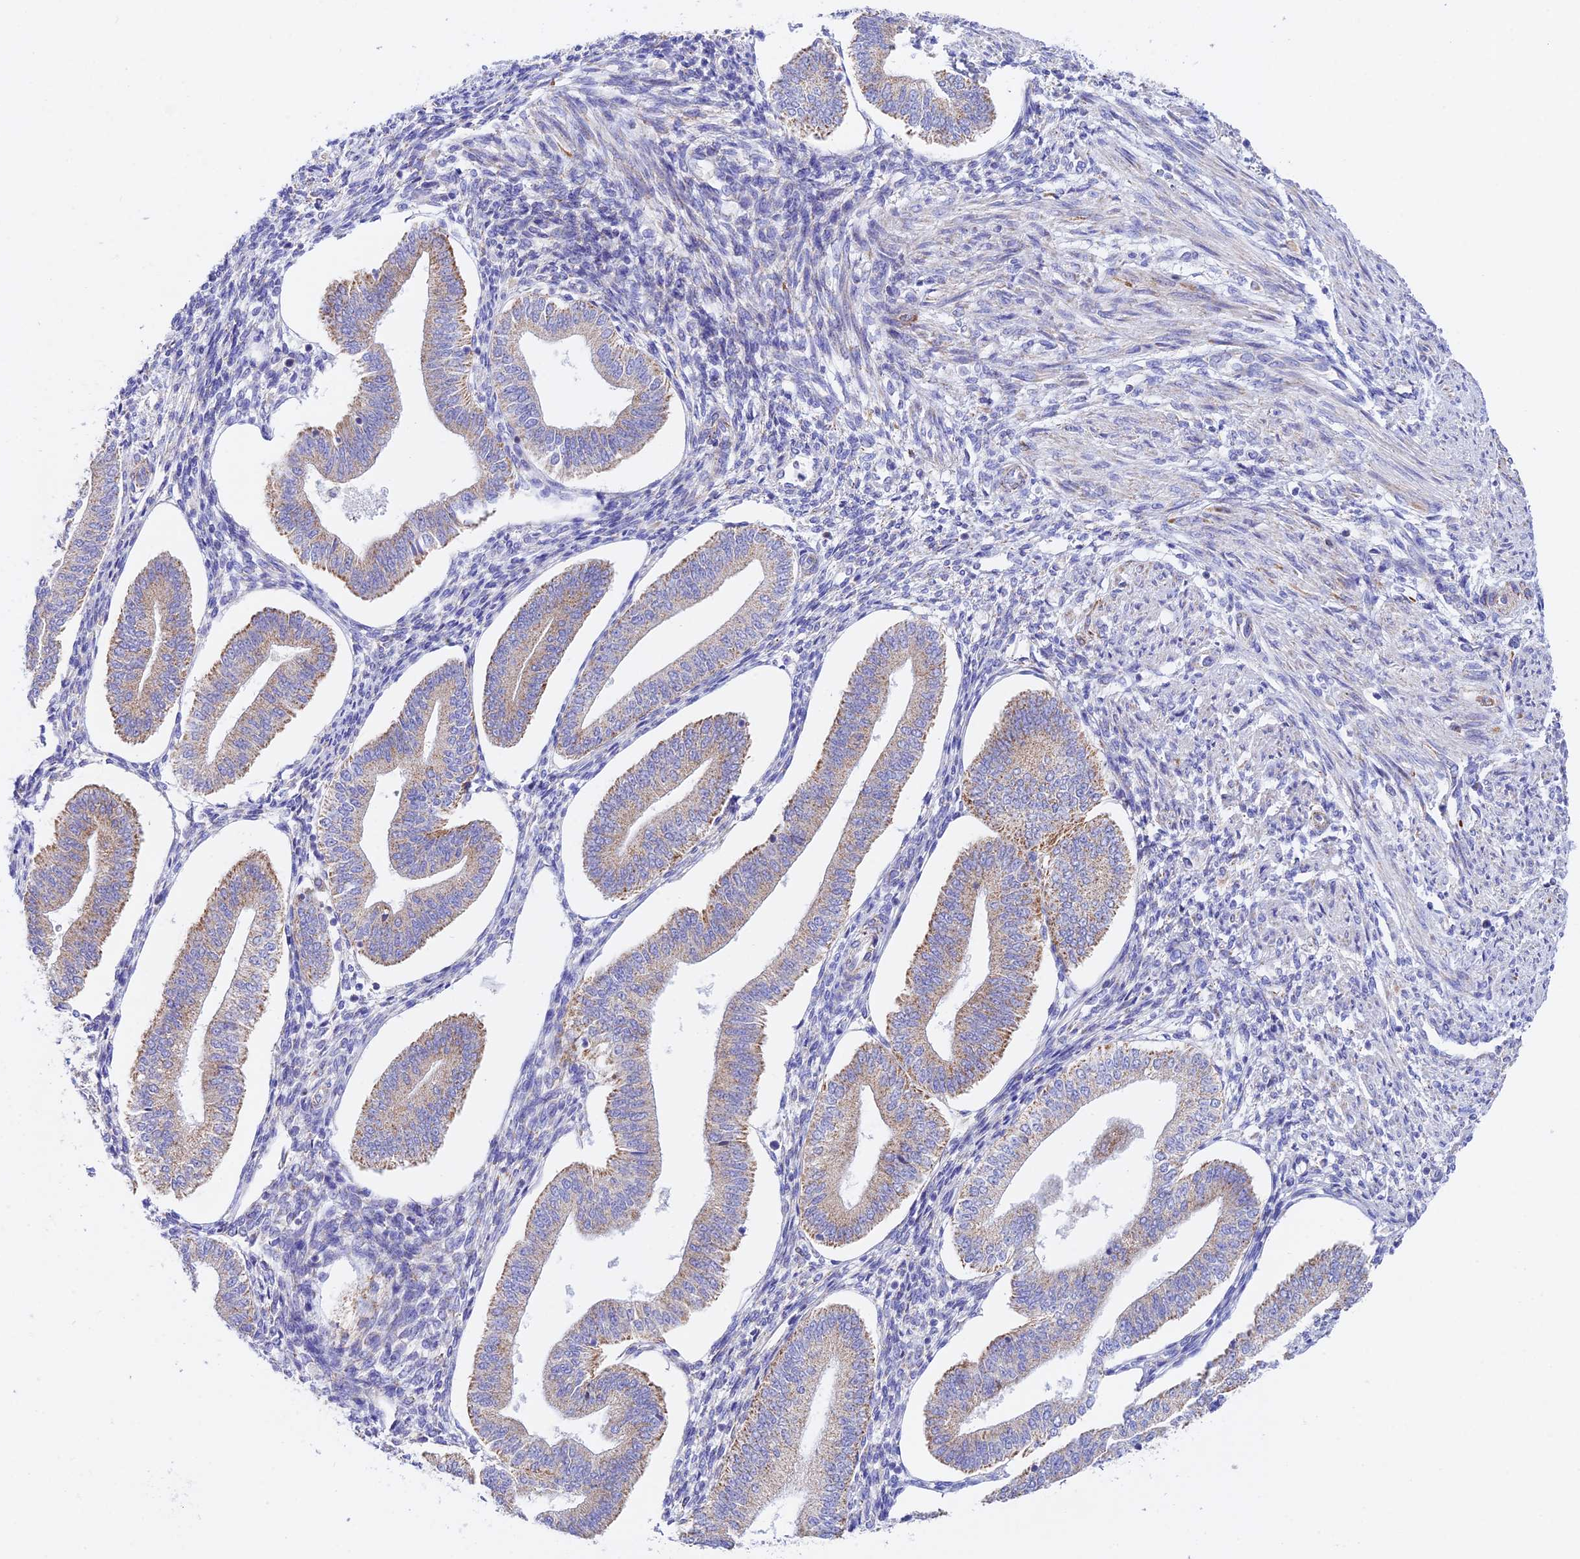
{"staining": {"intensity": "negative", "quantity": "none", "location": "none"}, "tissue": "endometrium", "cell_type": "Cells in endometrial stroma", "image_type": "normal", "snomed": [{"axis": "morphology", "description": "Normal tissue, NOS"}, {"axis": "topography", "description": "Endometrium"}], "caption": "High power microscopy photomicrograph of an immunohistochemistry photomicrograph of benign endometrium, revealing no significant staining in cells in endometrial stroma.", "gene": "HSDL2", "patient": {"sex": "female", "age": 34}}